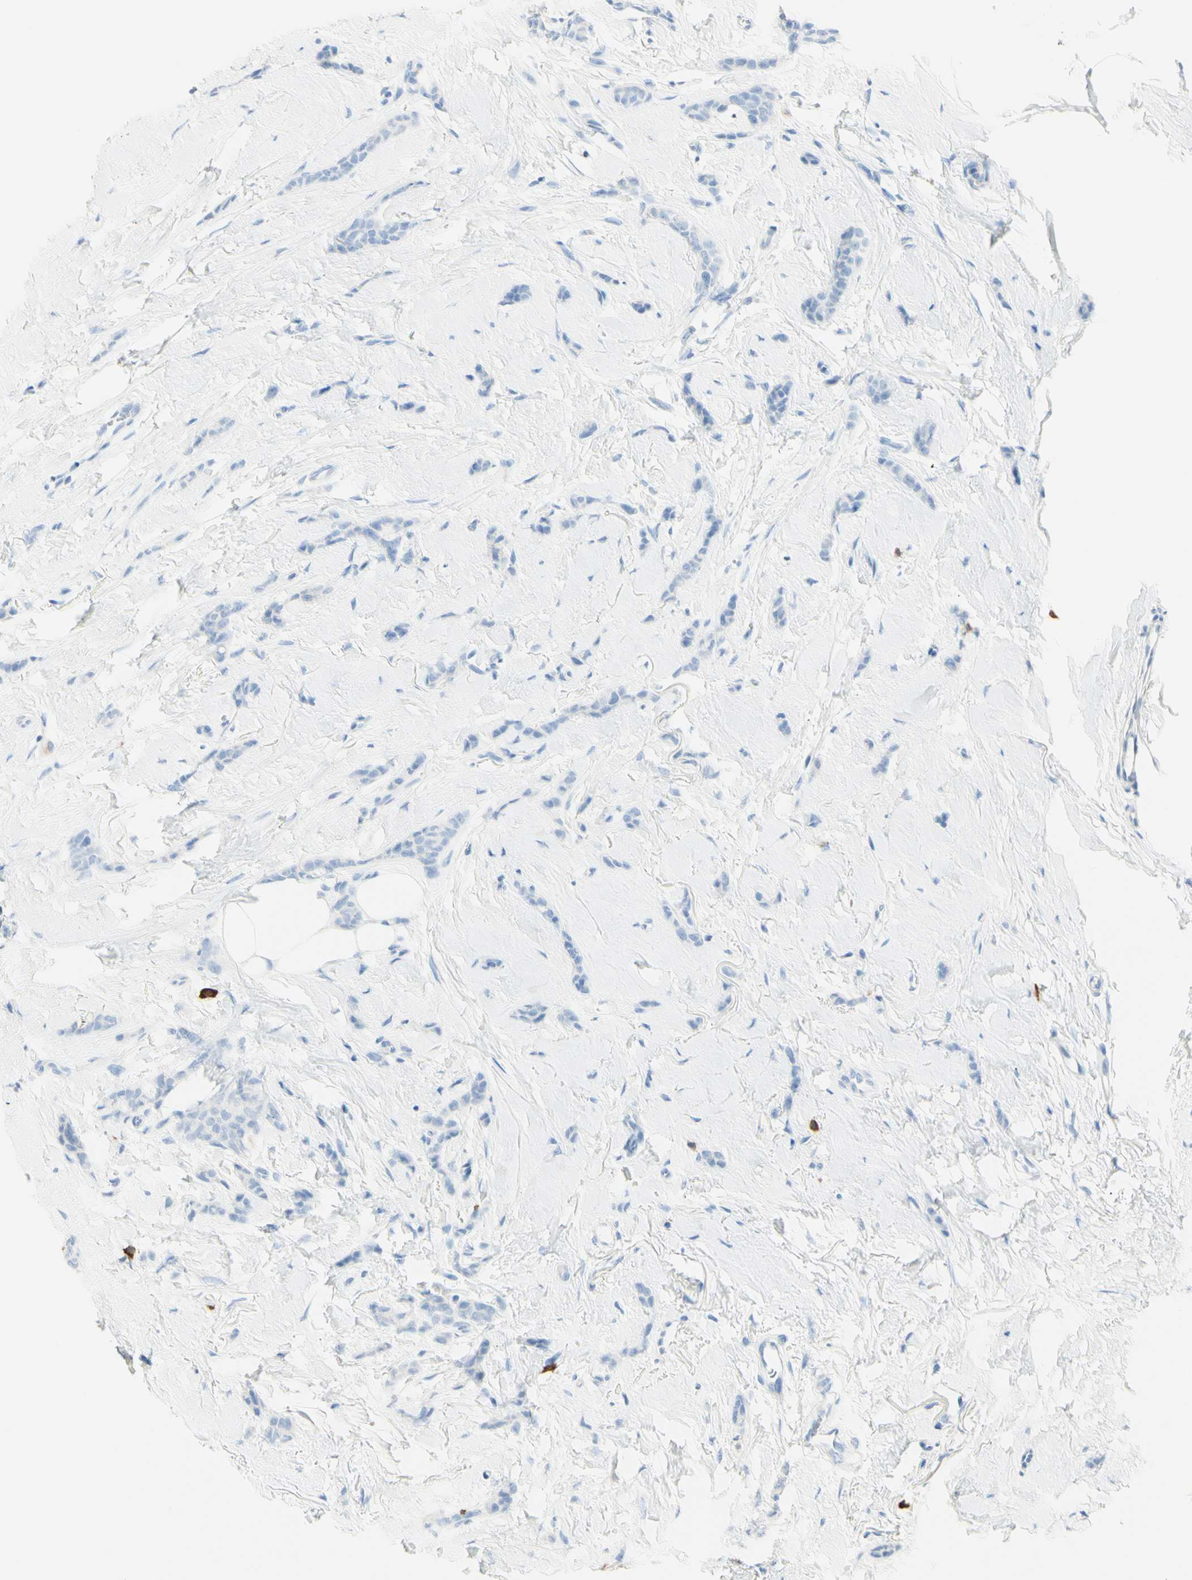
{"staining": {"intensity": "negative", "quantity": "none", "location": "none"}, "tissue": "breast cancer", "cell_type": "Tumor cells", "image_type": "cancer", "snomed": [{"axis": "morphology", "description": "Lobular carcinoma"}, {"axis": "topography", "description": "Skin"}, {"axis": "topography", "description": "Breast"}], "caption": "Immunohistochemical staining of breast lobular carcinoma demonstrates no significant expression in tumor cells. (DAB (3,3'-diaminobenzidine) immunohistochemistry with hematoxylin counter stain).", "gene": "LETM1", "patient": {"sex": "female", "age": 46}}